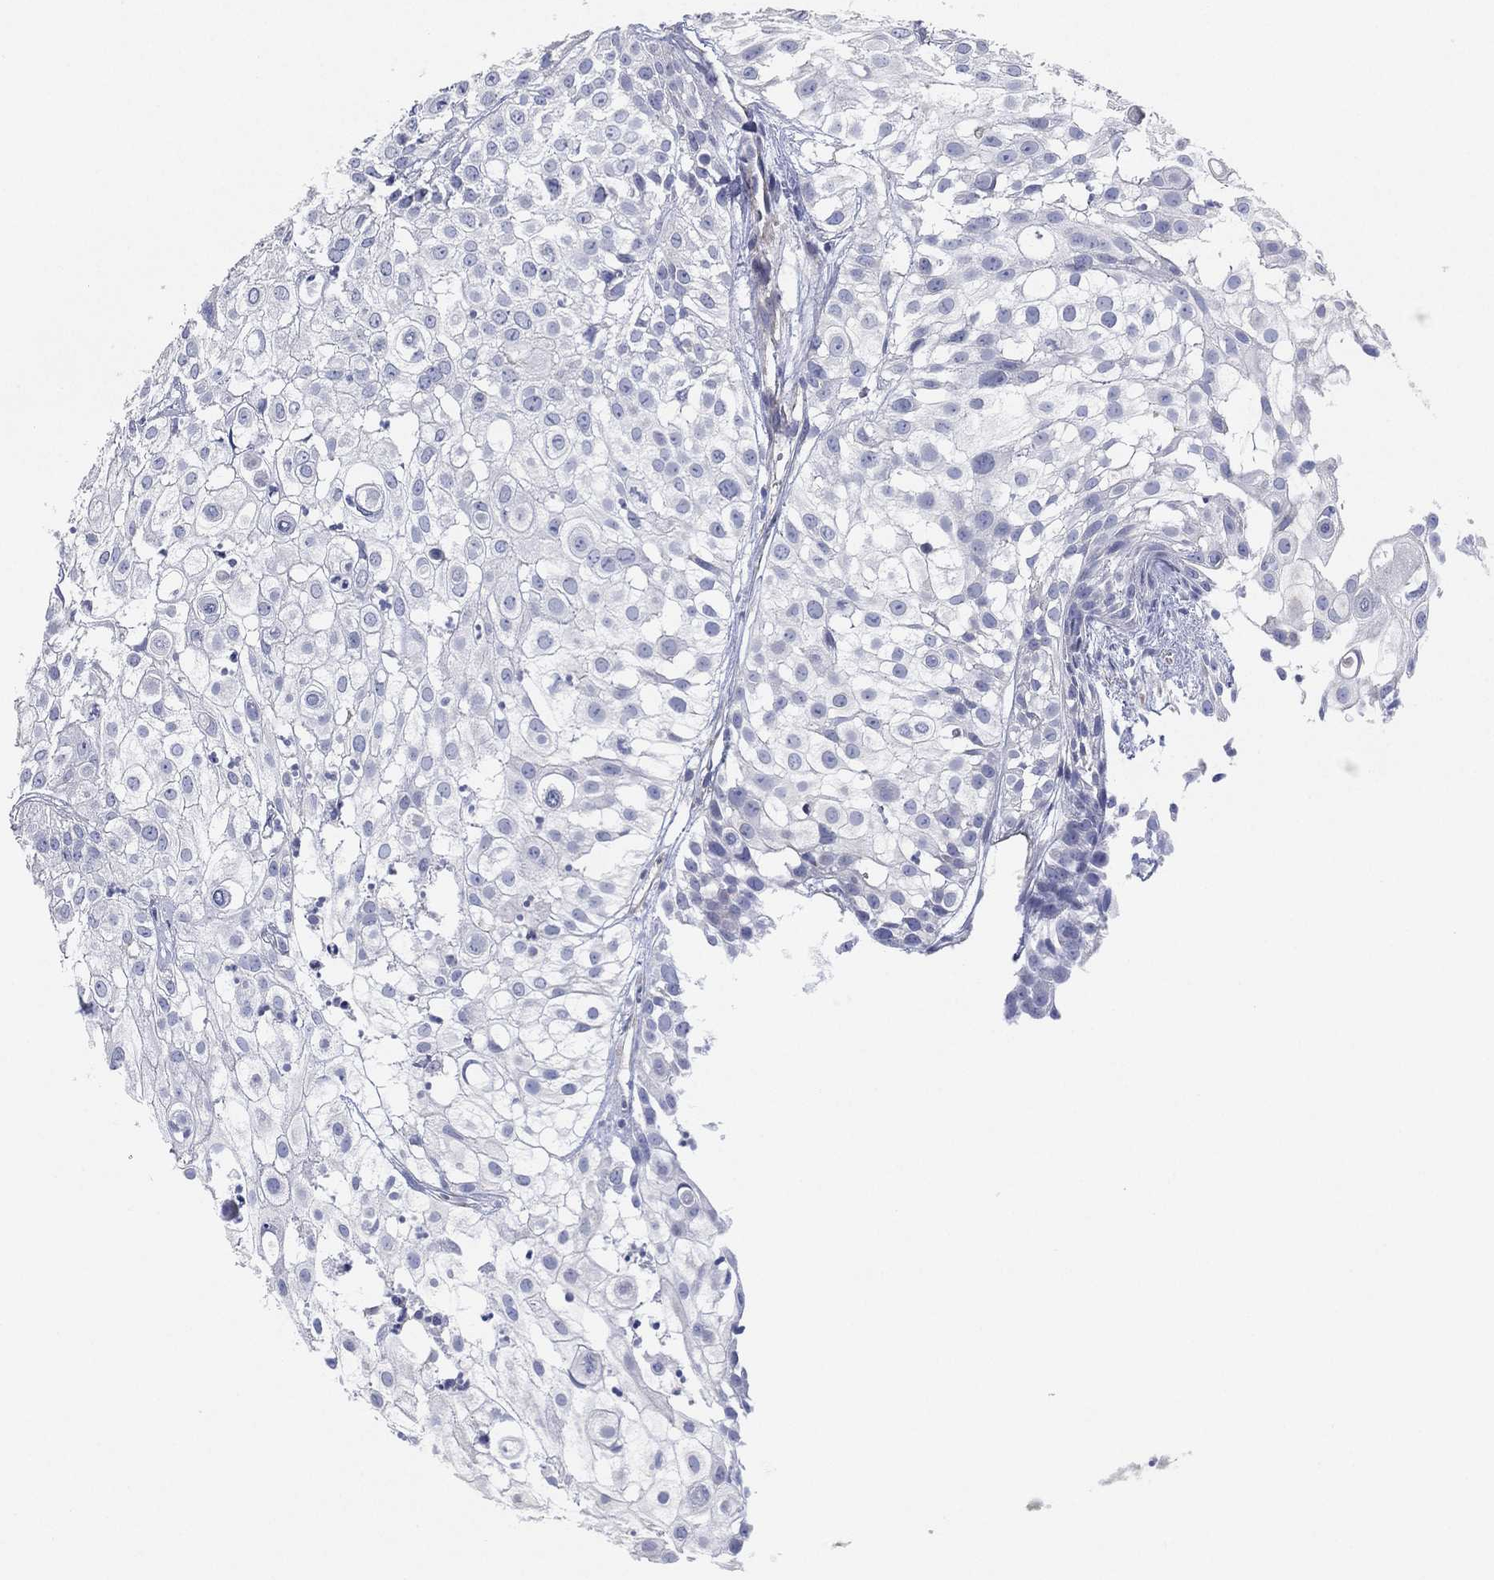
{"staining": {"intensity": "negative", "quantity": "none", "location": "none"}, "tissue": "urothelial cancer", "cell_type": "Tumor cells", "image_type": "cancer", "snomed": [{"axis": "morphology", "description": "Urothelial carcinoma, High grade"}, {"axis": "topography", "description": "Urinary bladder"}], "caption": "A micrograph of urothelial carcinoma (high-grade) stained for a protein displays no brown staining in tumor cells.", "gene": "CFTR", "patient": {"sex": "female", "age": 79}}